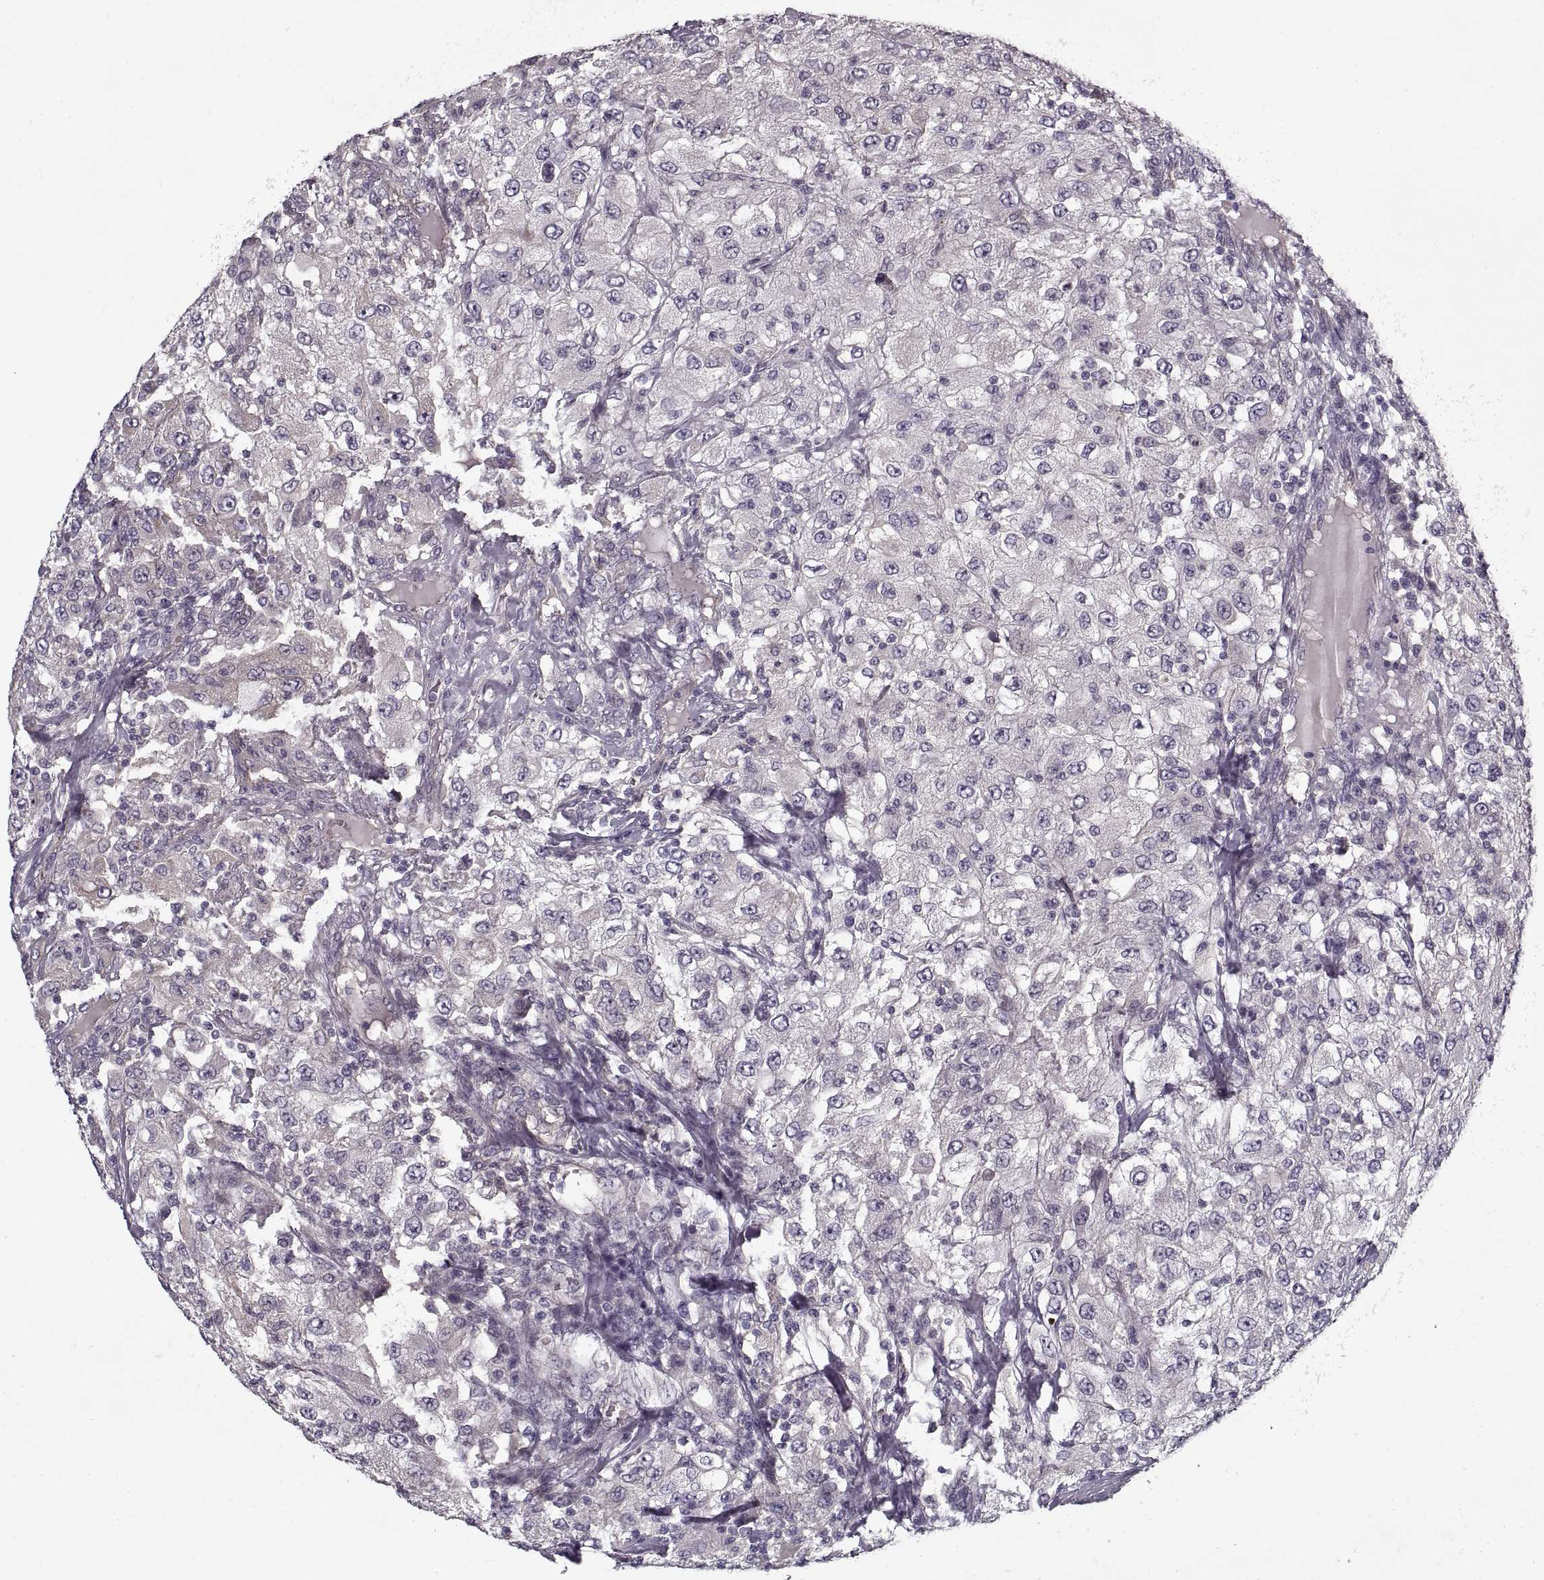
{"staining": {"intensity": "negative", "quantity": "none", "location": "none"}, "tissue": "renal cancer", "cell_type": "Tumor cells", "image_type": "cancer", "snomed": [{"axis": "morphology", "description": "Adenocarcinoma, NOS"}, {"axis": "topography", "description": "Kidney"}], "caption": "DAB (3,3'-diaminobenzidine) immunohistochemical staining of human renal cancer demonstrates no significant positivity in tumor cells.", "gene": "LAMB2", "patient": {"sex": "female", "age": 67}}